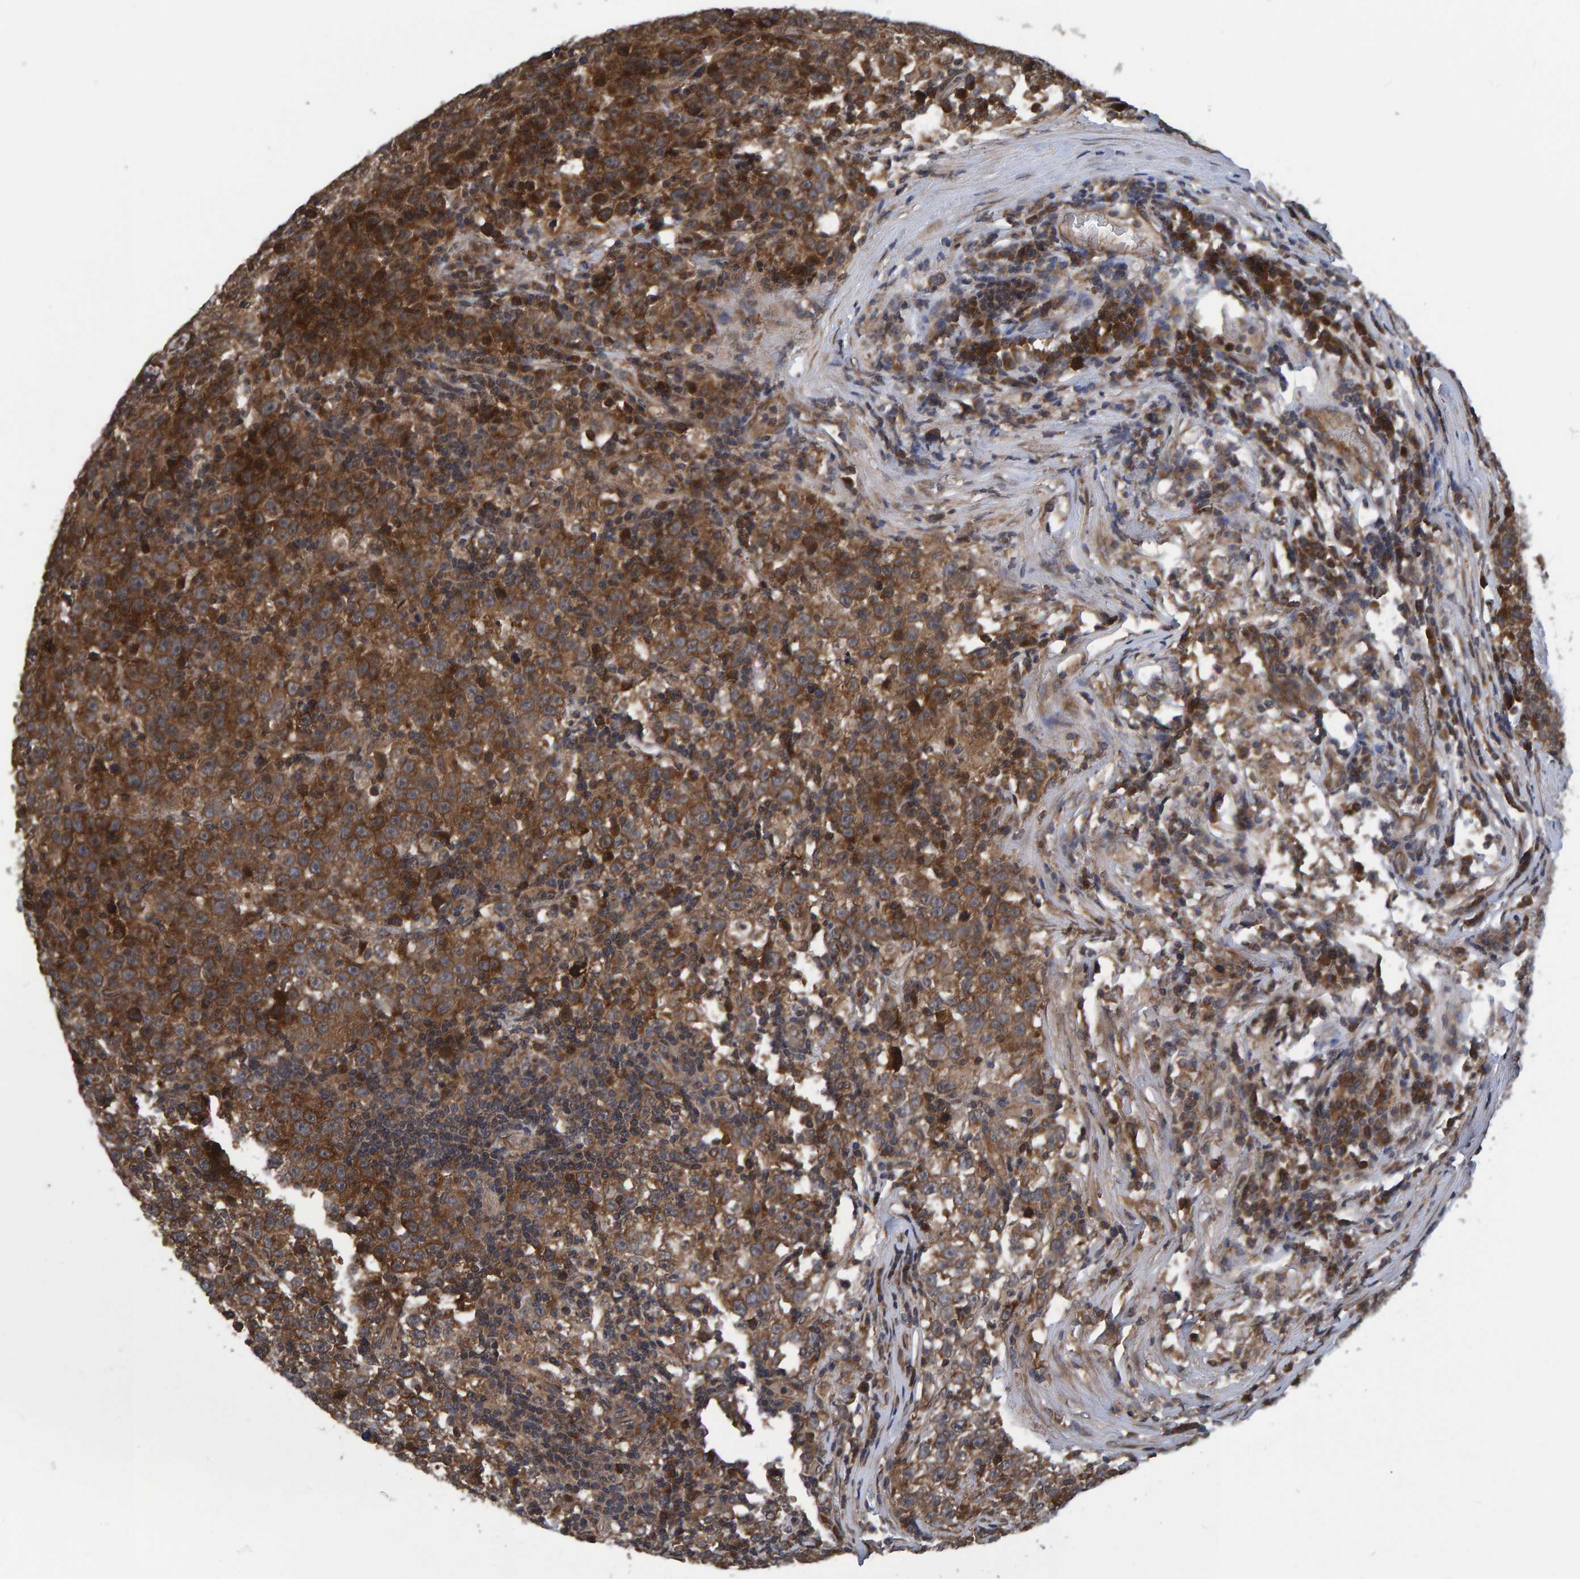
{"staining": {"intensity": "strong", "quantity": ">75%", "location": "cytoplasmic/membranous"}, "tissue": "testis cancer", "cell_type": "Tumor cells", "image_type": "cancer", "snomed": [{"axis": "morphology", "description": "Seminoma, NOS"}, {"axis": "topography", "description": "Testis"}], "caption": "Immunohistochemical staining of human testis cancer exhibits strong cytoplasmic/membranous protein positivity in approximately >75% of tumor cells.", "gene": "GAB2", "patient": {"sex": "male", "age": 43}}